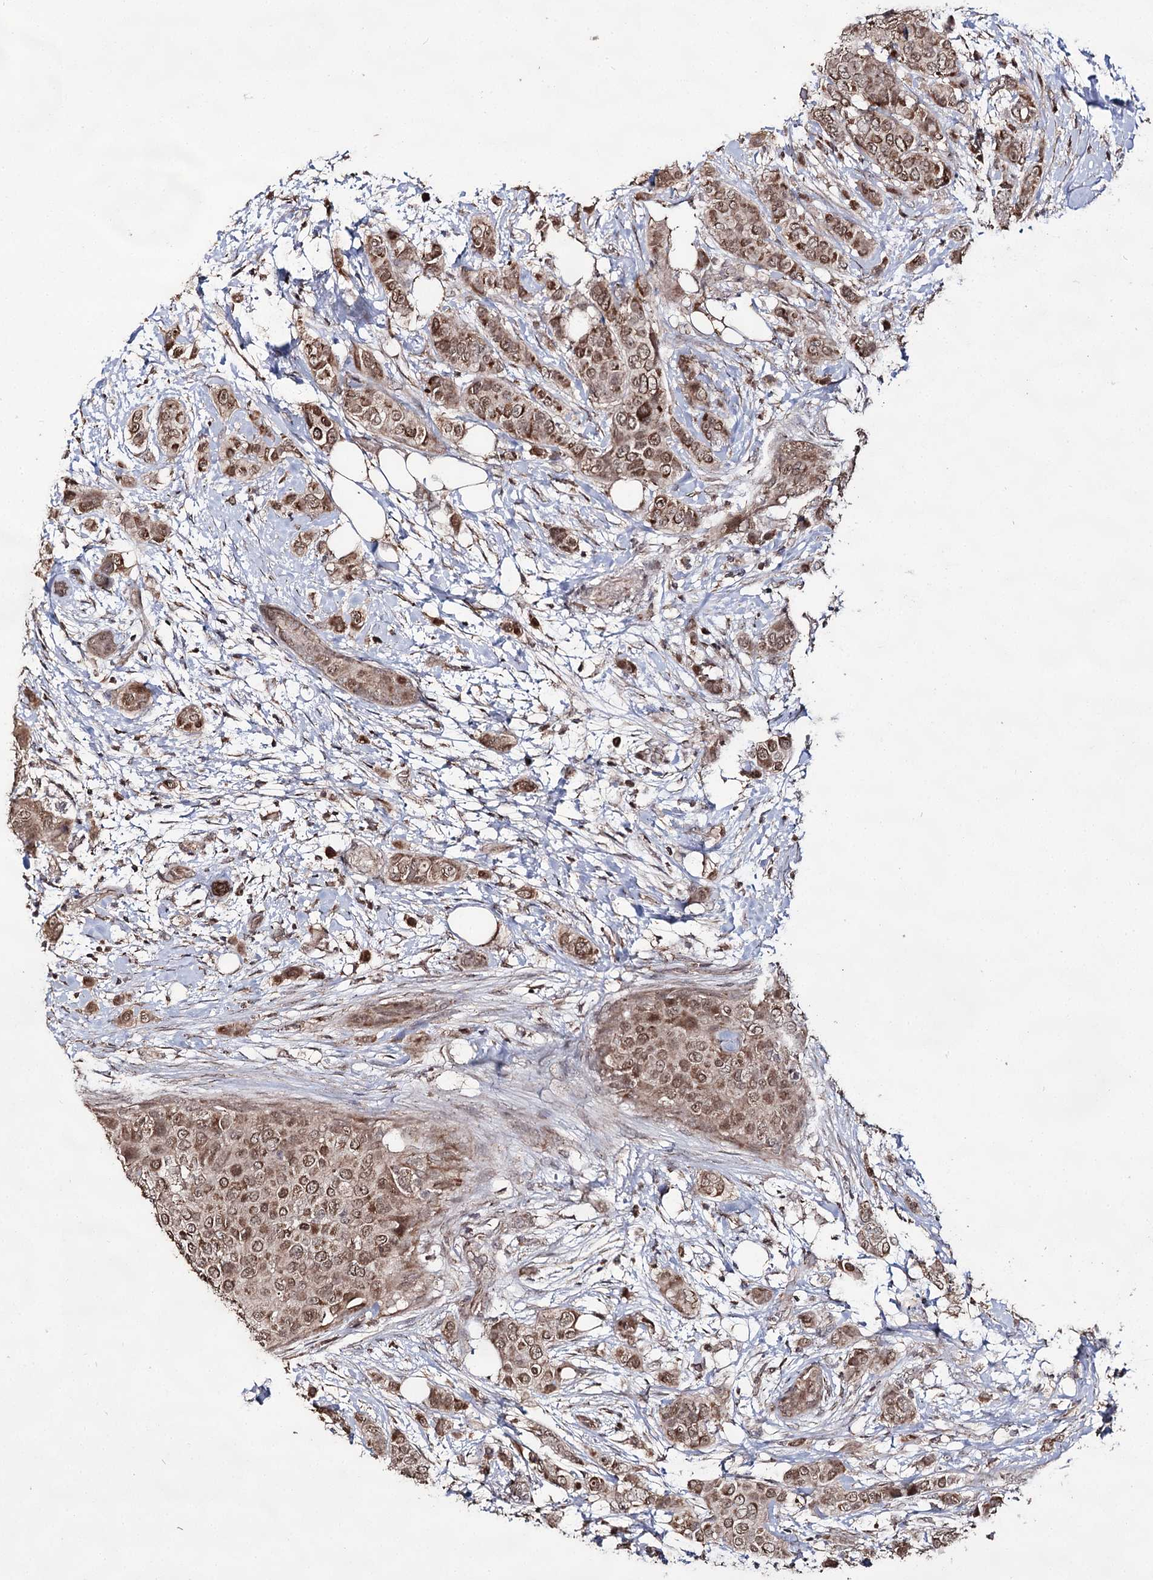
{"staining": {"intensity": "moderate", "quantity": ">75%", "location": "cytoplasmic/membranous"}, "tissue": "breast cancer", "cell_type": "Tumor cells", "image_type": "cancer", "snomed": [{"axis": "morphology", "description": "Lobular carcinoma"}, {"axis": "topography", "description": "Breast"}], "caption": "High-power microscopy captured an IHC image of lobular carcinoma (breast), revealing moderate cytoplasmic/membranous positivity in approximately >75% of tumor cells.", "gene": "ACTR6", "patient": {"sex": "female", "age": 51}}